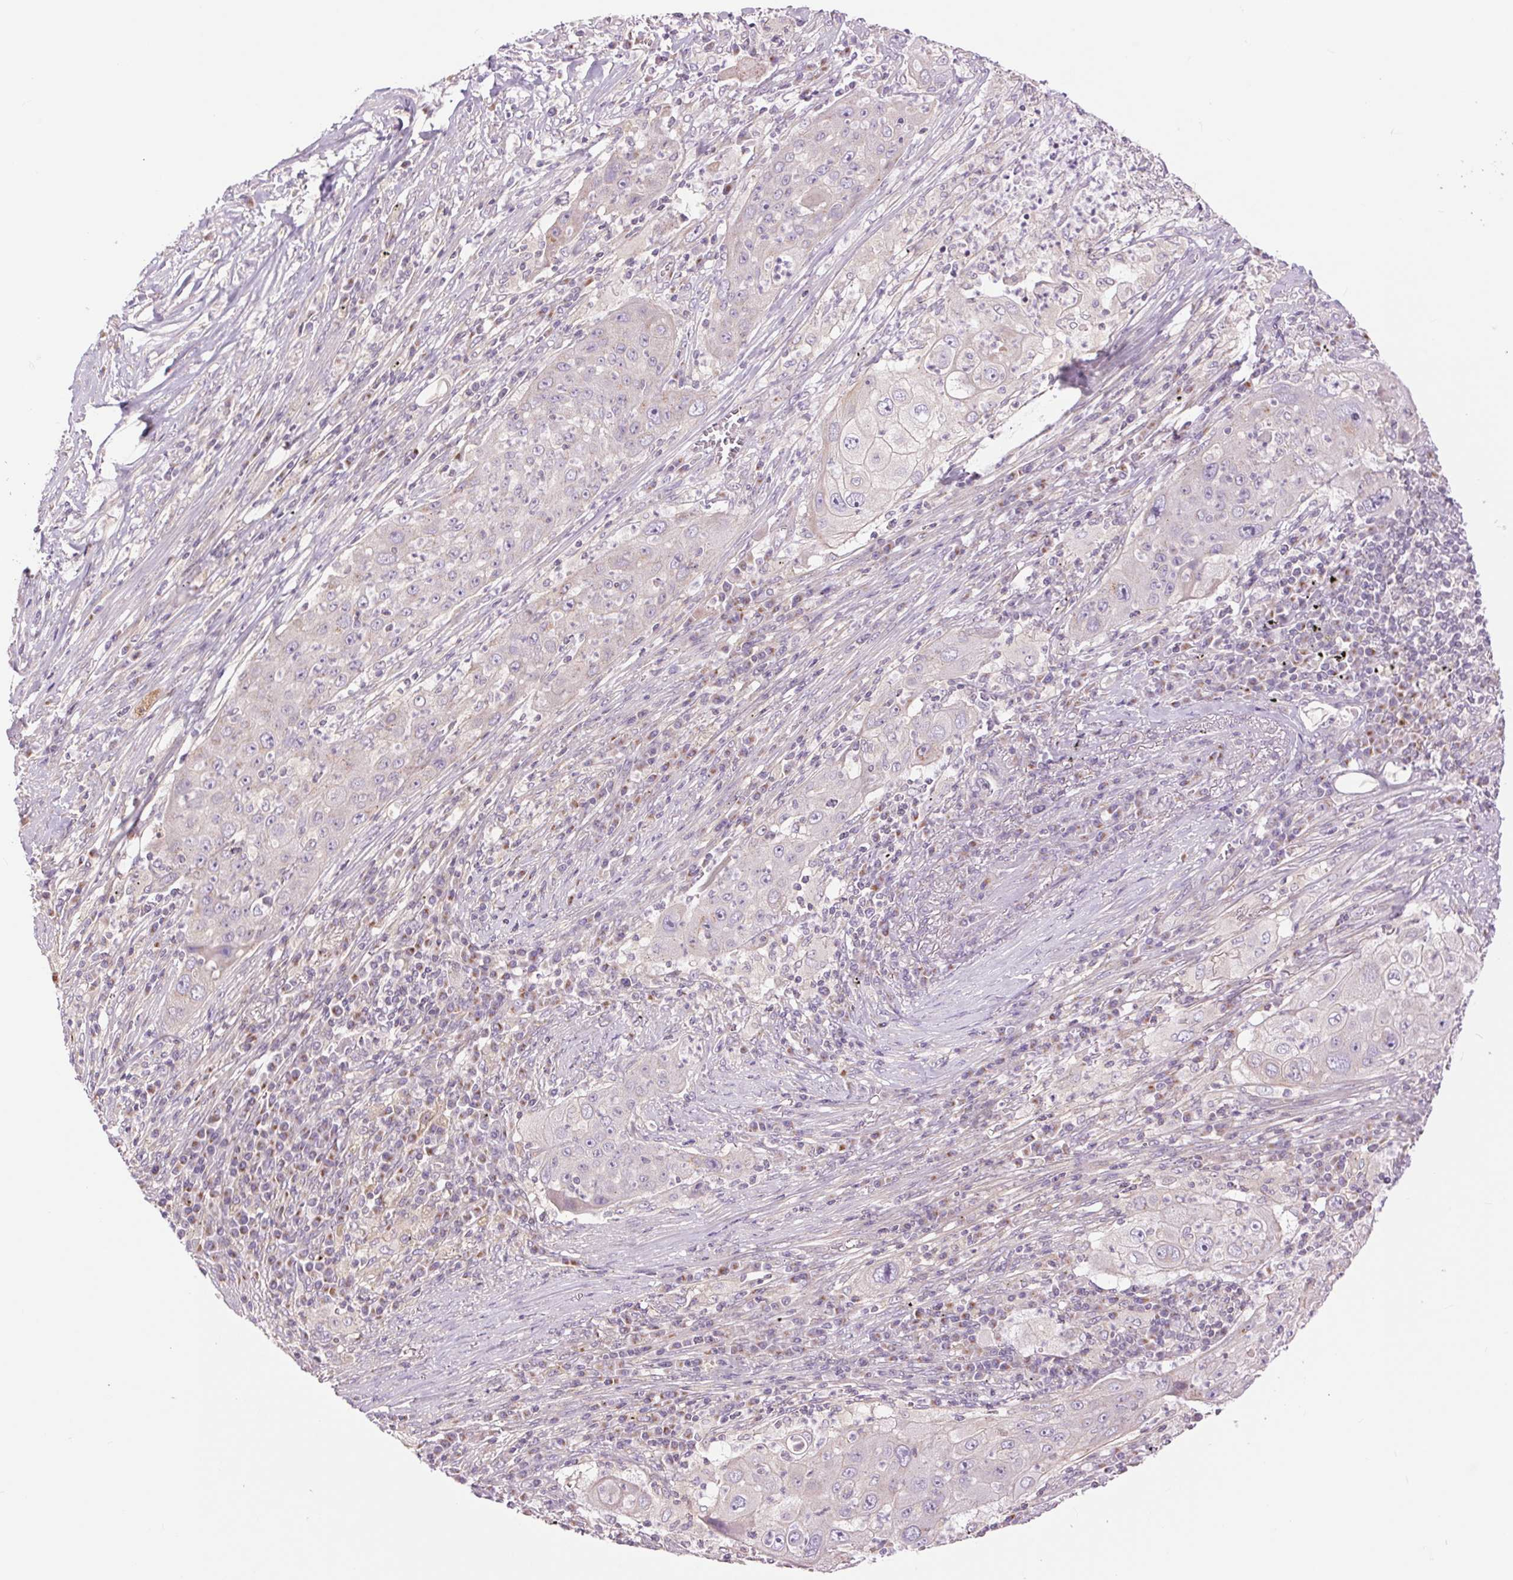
{"staining": {"intensity": "negative", "quantity": "none", "location": "none"}, "tissue": "lung cancer", "cell_type": "Tumor cells", "image_type": "cancer", "snomed": [{"axis": "morphology", "description": "Squamous cell carcinoma, NOS"}, {"axis": "topography", "description": "Lung"}], "caption": "Lung cancer (squamous cell carcinoma) was stained to show a protein in brown. There is no significant staining in tumor cells.", "gene": "CTNNA3", "patient": {"sex": "female", "age": 59}}